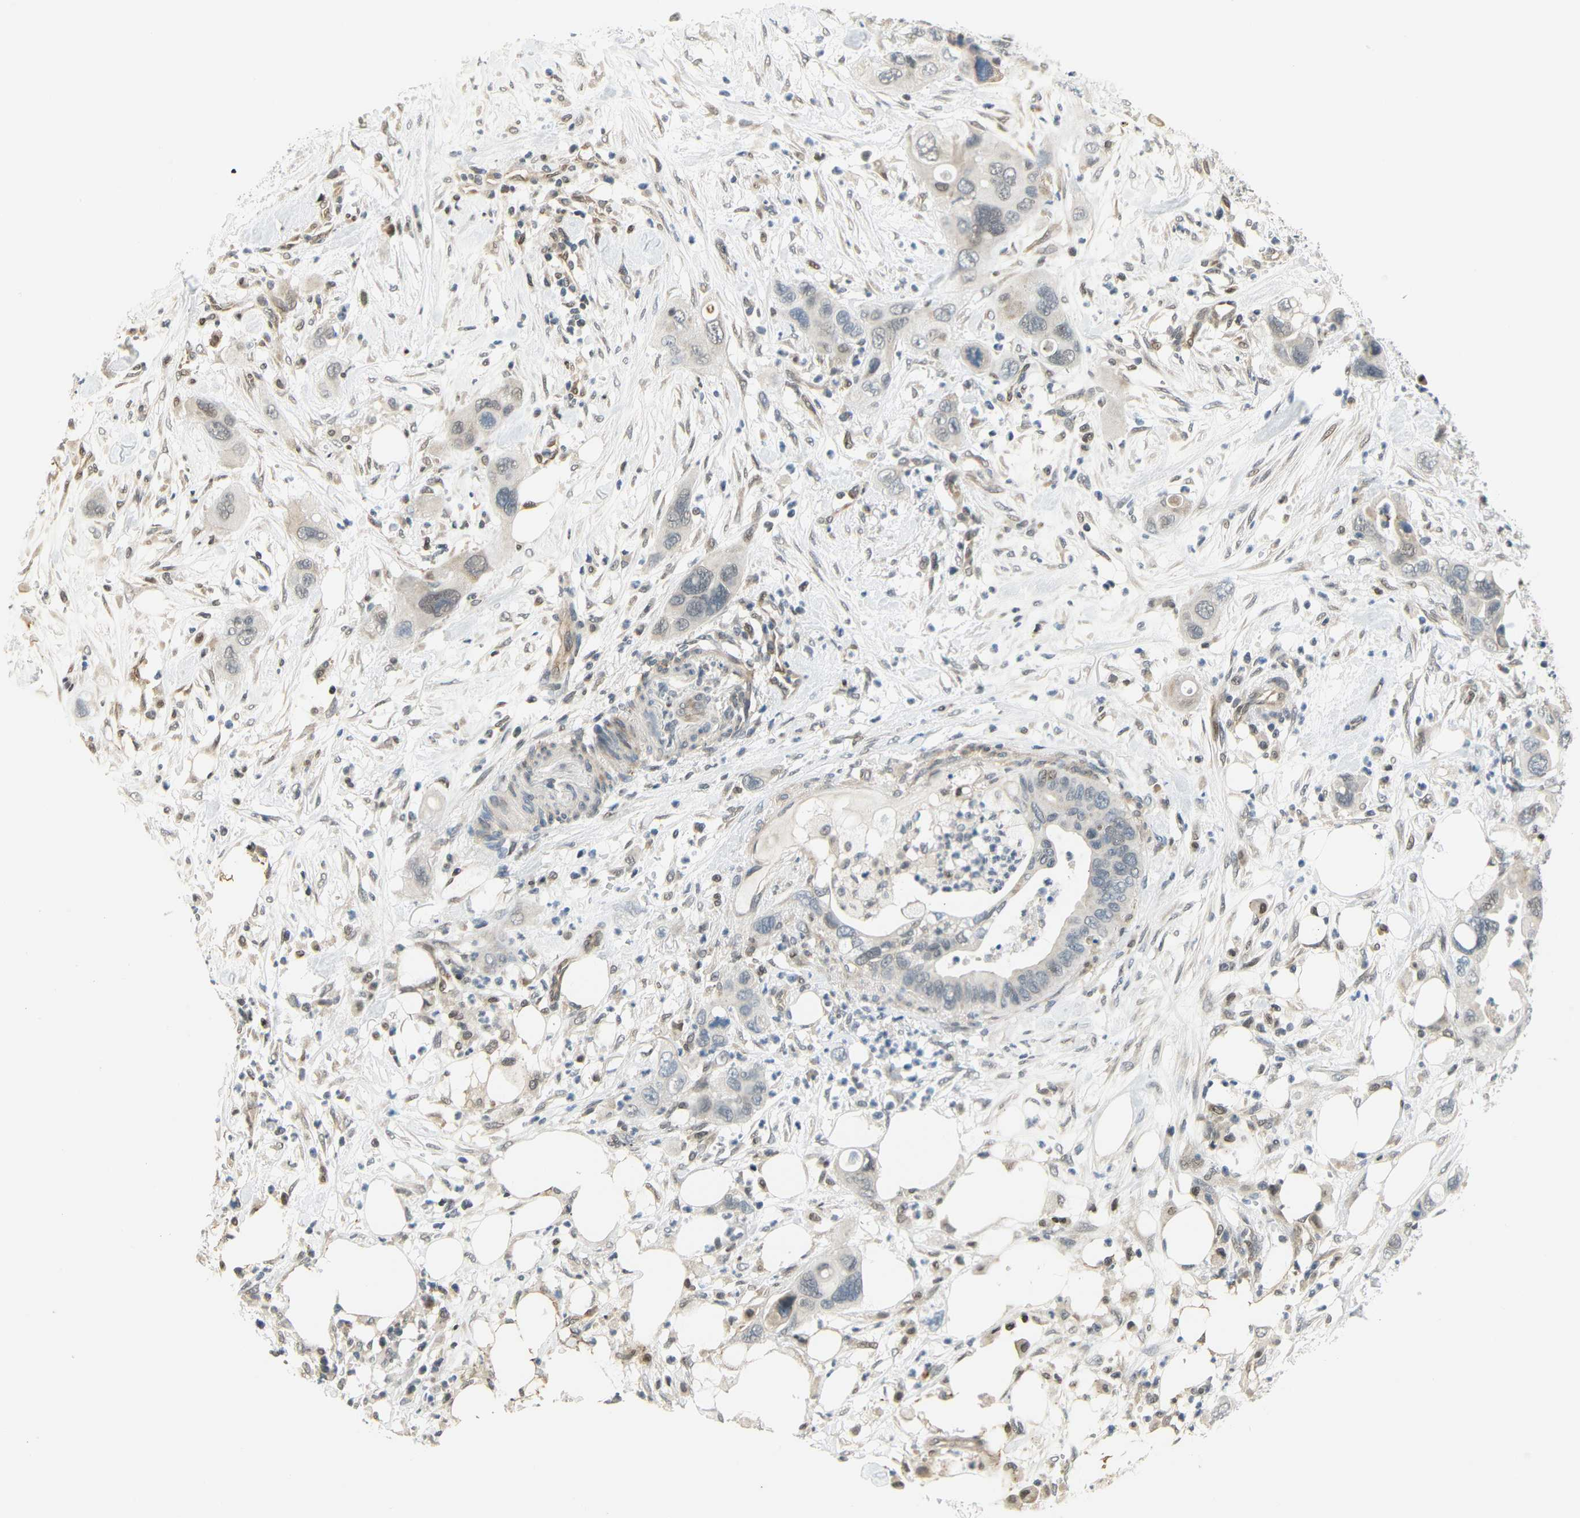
{"staining": {"intensity": "weak", "quantity": "<25%", "location": "nuclear"}, "tissue": "pancreatic cancer", "cell_type": "Tumor cells", "image_type": "cancer", "snomed": [{"axis": "morphology", "description": "Adenocarcinoma, NOS"}, {"axis": "topography", "description": "Pancreas"}], "caption": "Tumor cells are negative for brown protein staining in adenocarcinoma (pancreatic).", "gene": "IMPG2", "patient": {"sex": "female", "age": 71}}